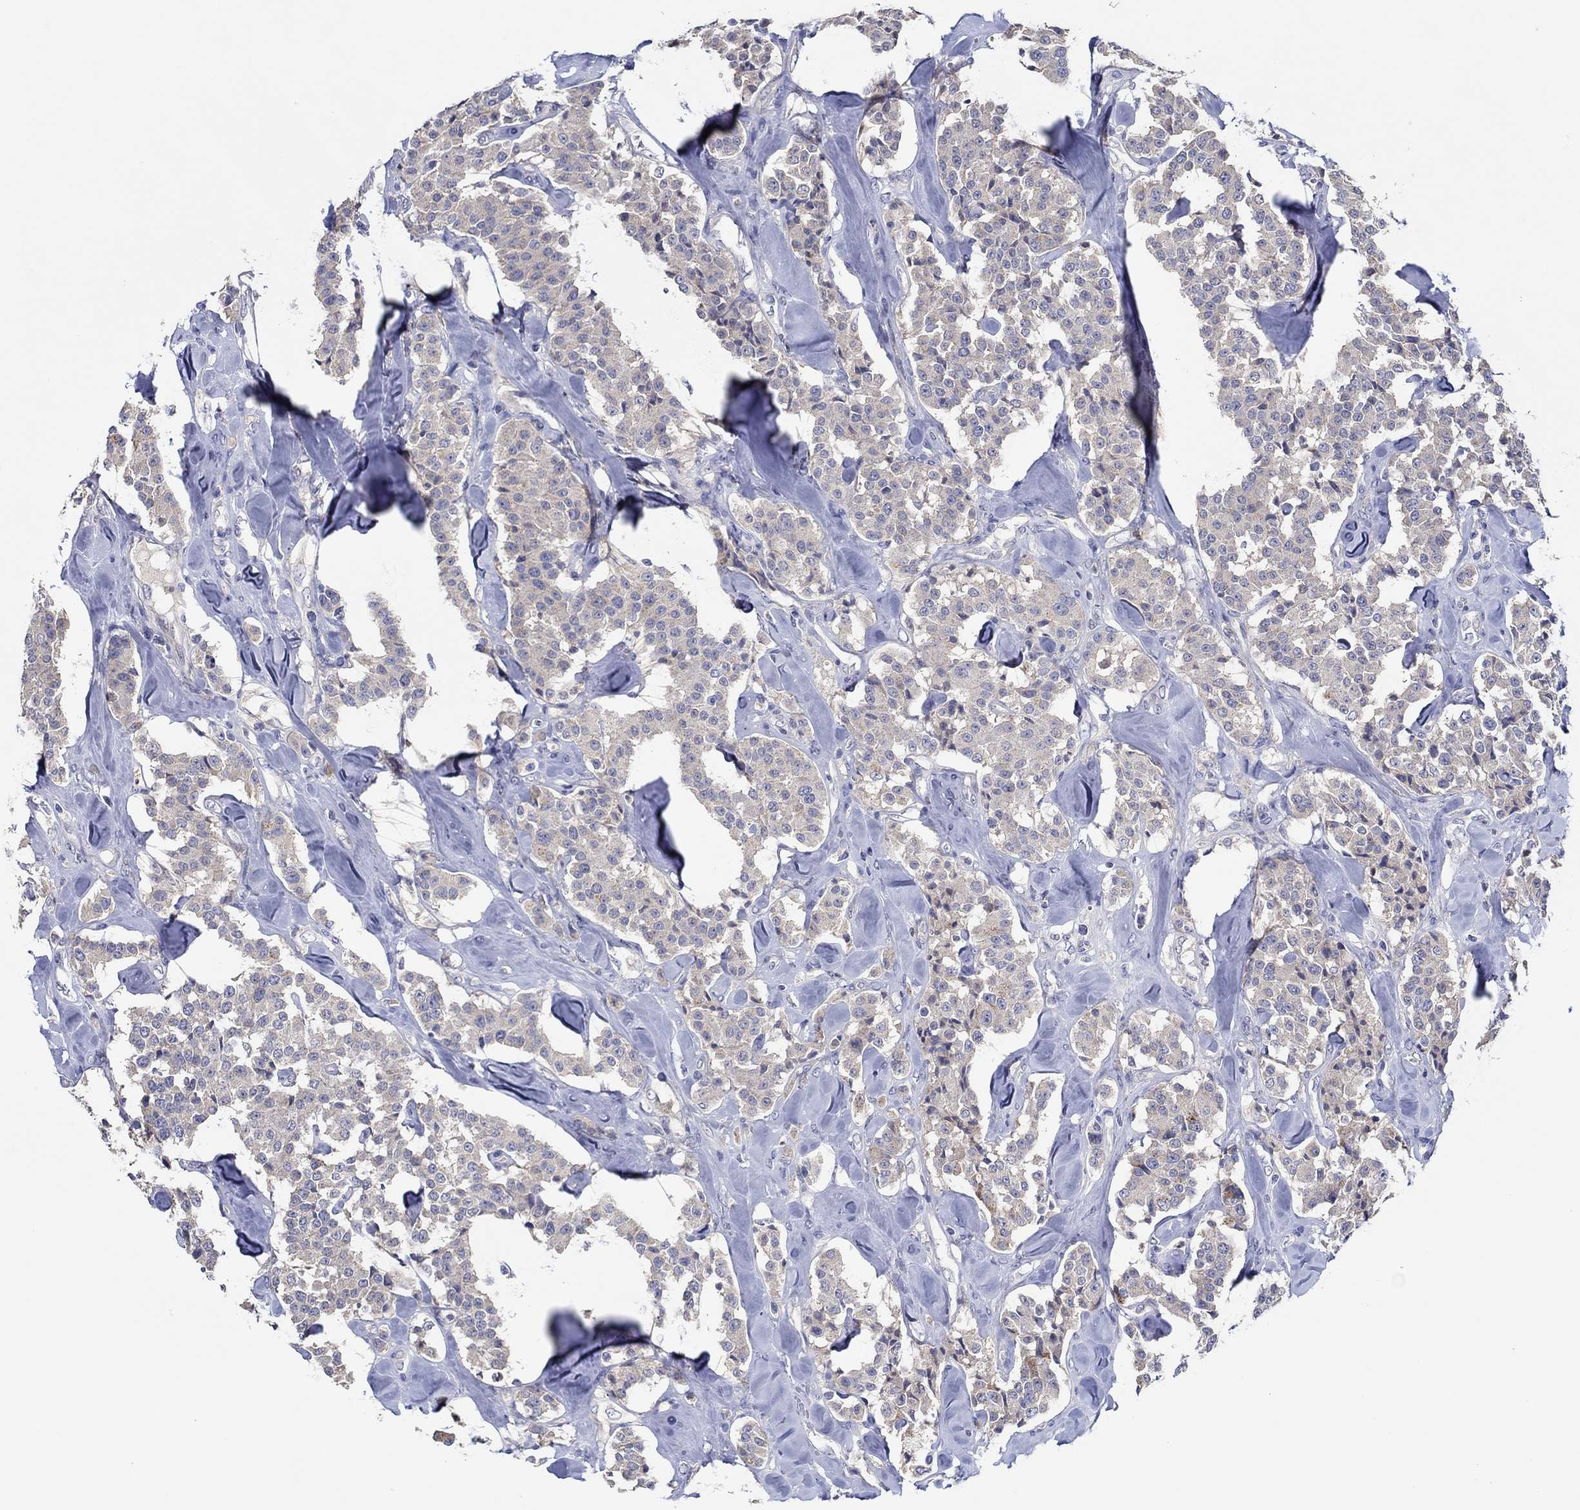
{"staining": {"intensity": "negative", "quantity": "none", "location": "none"}, "tissue": "carcinoid", "cell_type": "Tumor cells", "image_type": "cancer", "snomed": [{"axis": "morphology", "description": "Carcinoid, malignant, NOS"}, {"axis": "topography", "description": "Pancreas"}], "caption": "This is an immunohistochemistry photomicrograph of carcinoid (malignant). There is no staining in tumor cells.", "gene": "CHIT1", "patient": {"sex": "male", "age": 41}}